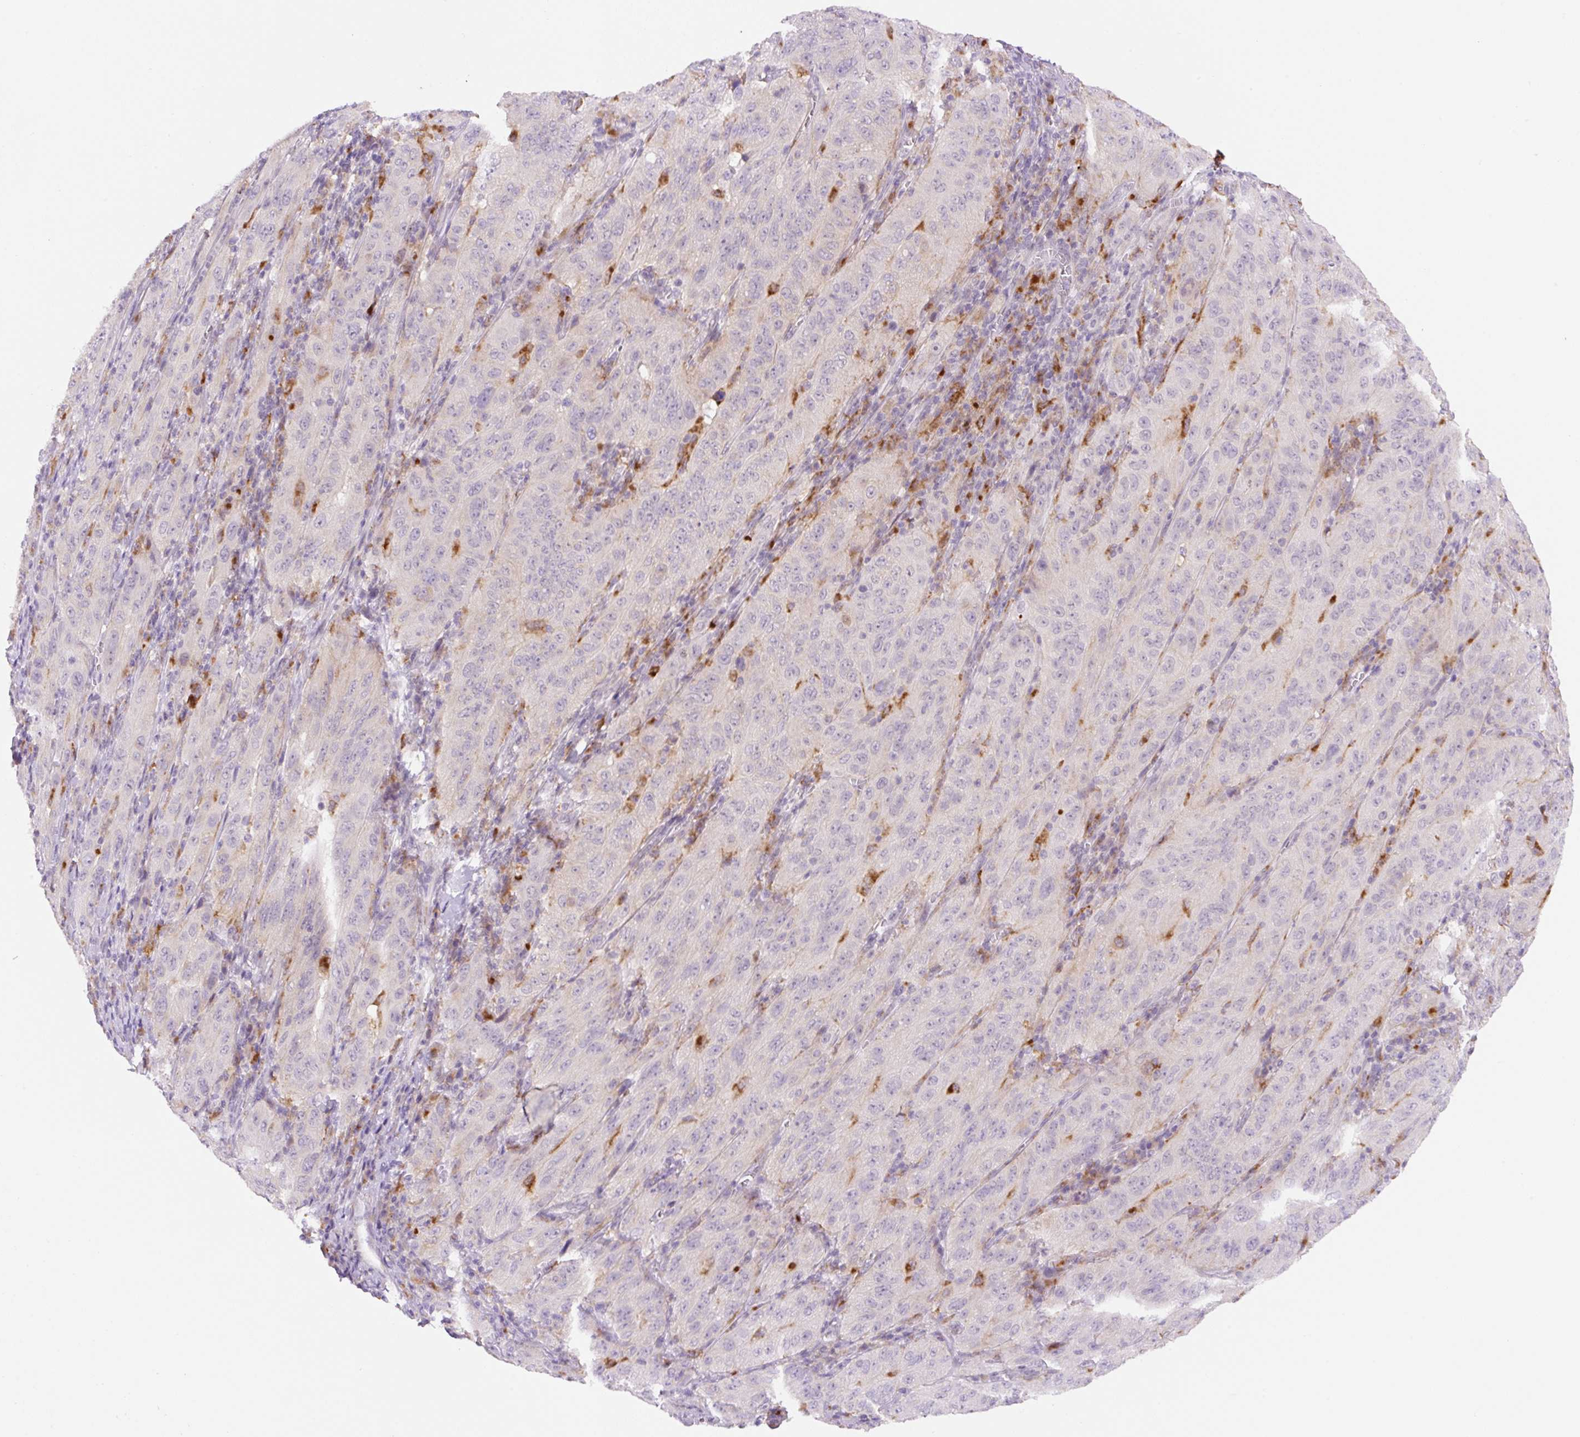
{"staining": {"intensity": "negative", "quantity": "none", "location": "none"}, "tissue": "pancreatic cancer", "cell_type": "Tumor cells", "image_type": "cancer", "snomed": [{"axis": "morphology", "description": "Adenocarcinoma, NOS"}, {"axis": "topography", "description": "Pancreas"}], "caption": "IHC of pancreatic cancer demonstrates no staining in tumor cells.", "gene": "CEBPZOS", "patient": {"sex": "male", "age": 63}}